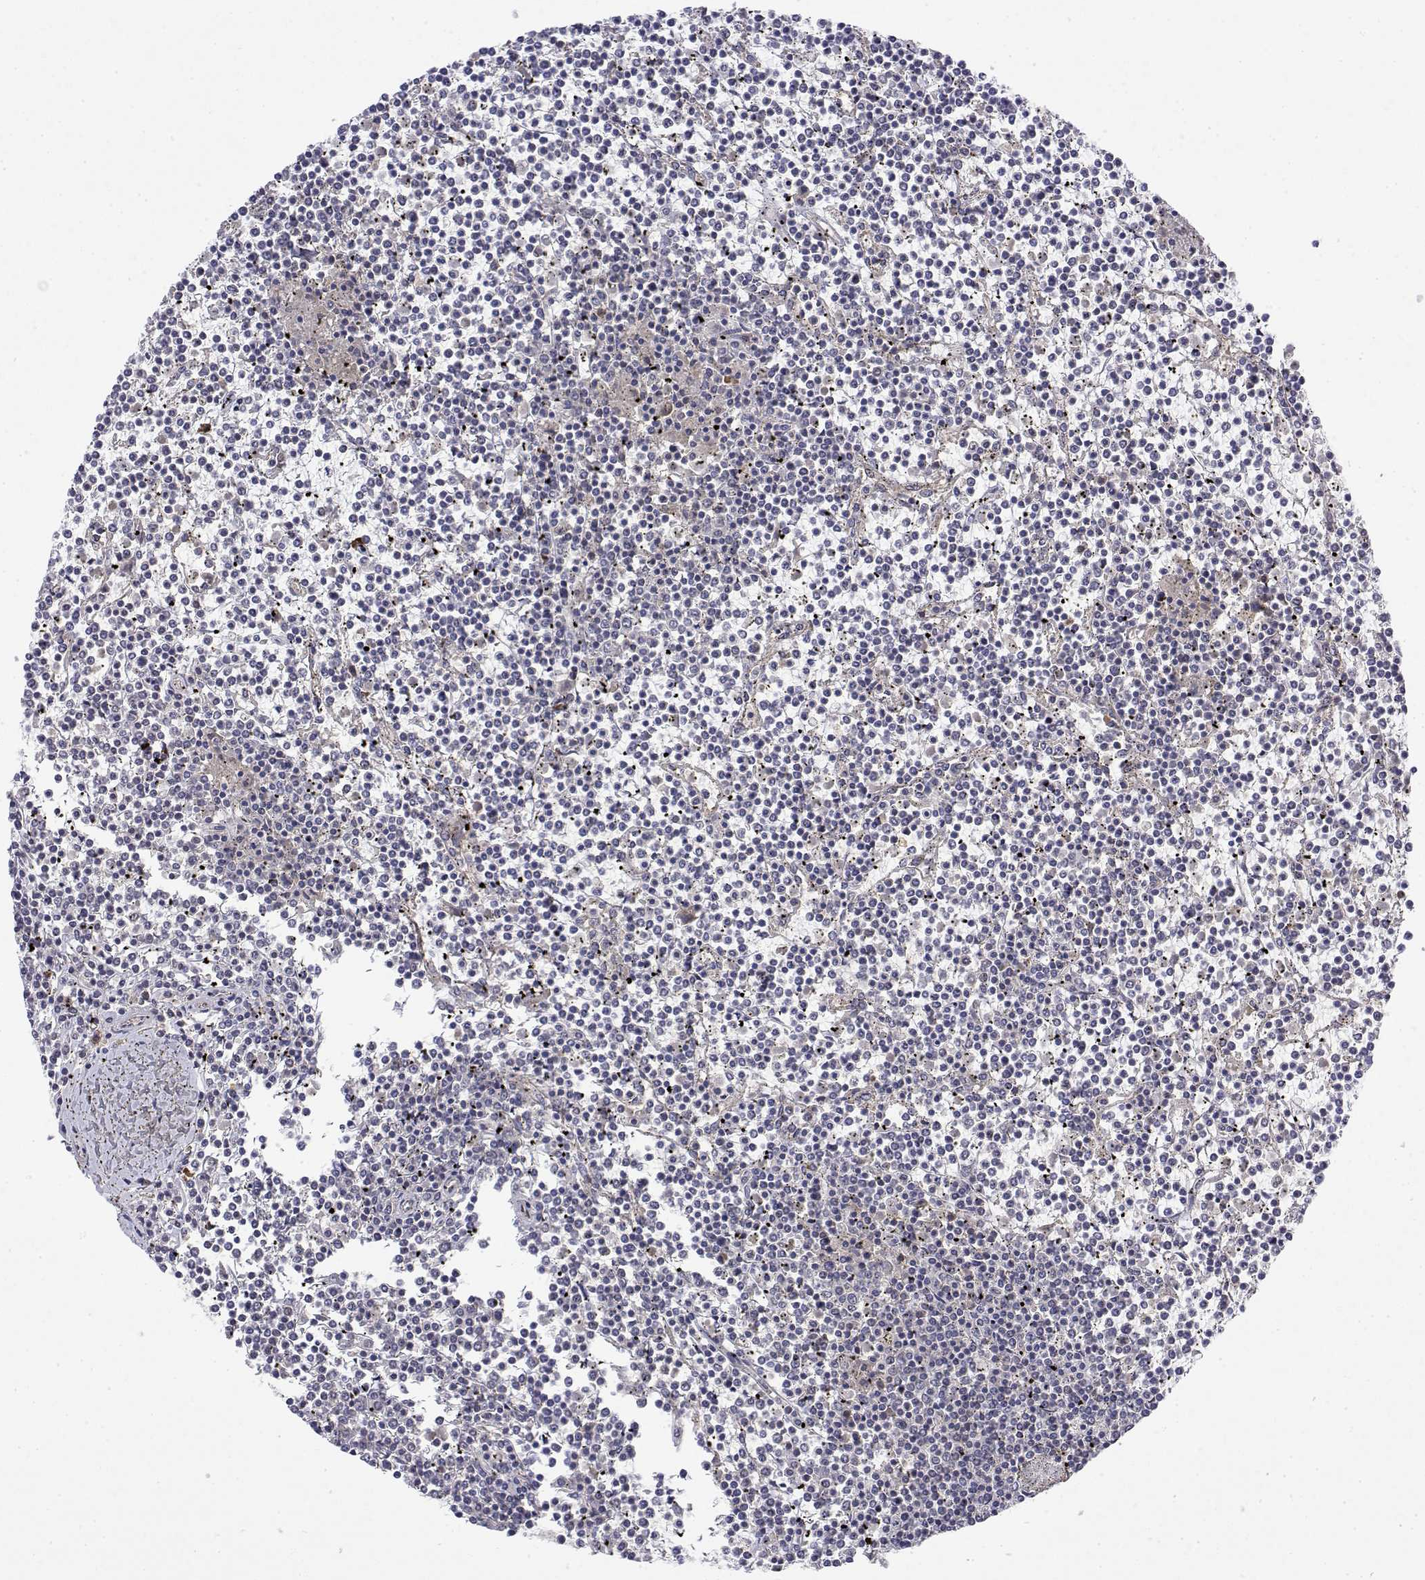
{"staining": {"intensity": "negative", "quantity": "none", "location": "none"}, "tissue": "lymphoma", "cell_type": "Tumor cells", "image_type": "cancer", "snomed": [{"axis": "morphology", "description": "Malignant lymphoma, non-Hodgkin's type, Low grade"}, {"axis": "topography", "description": "Spleen"}], "caption": "Immunohistochemistry of lymphoma exhibits no staining in tumor cells.", "gene": "IGFBP4", "patient": {"sex": "female", "age": 19}}